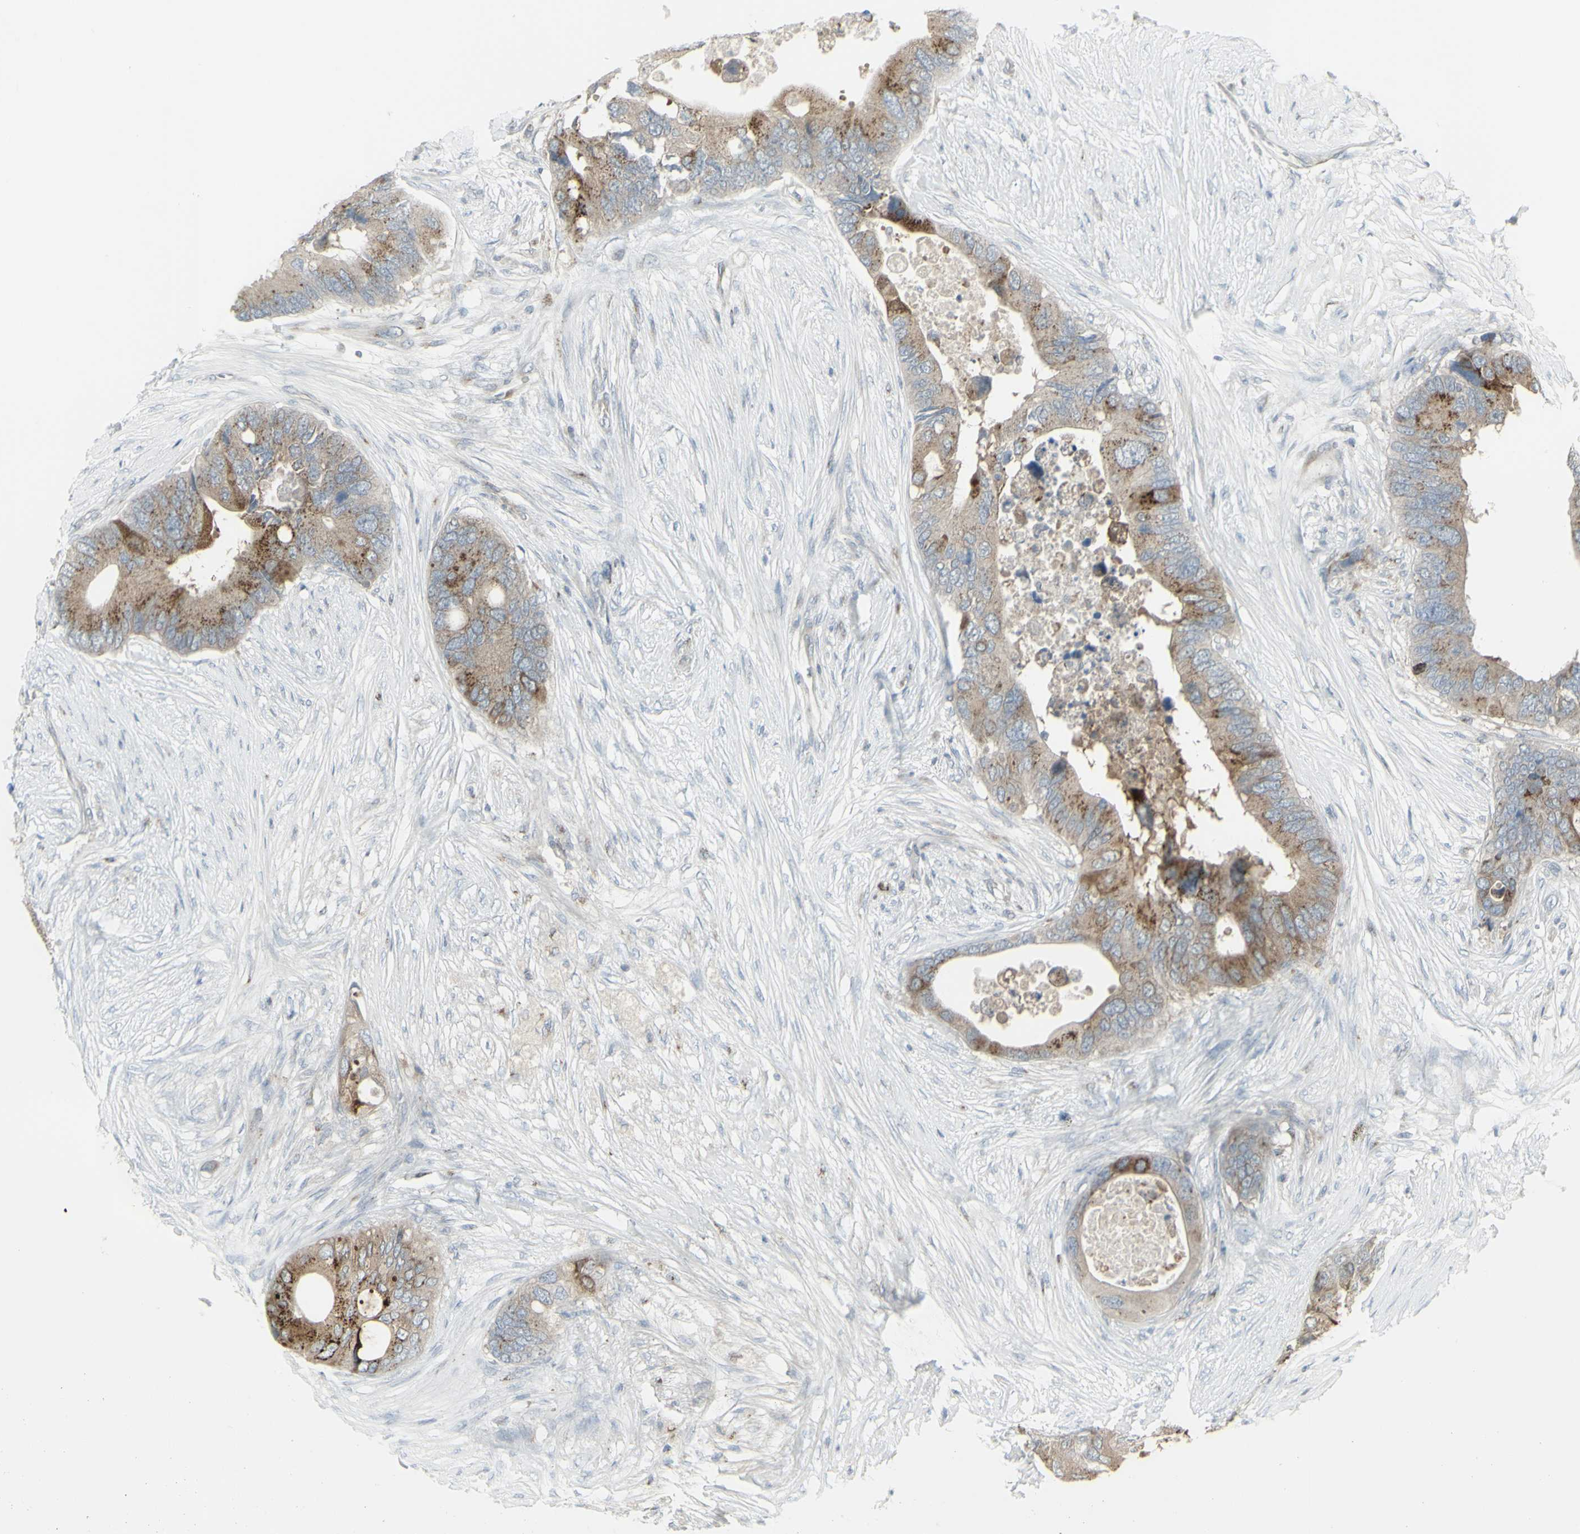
{"staining": {"intensity": "moderate", "quantity": ">75%", "location": "cytoplasmic/membranous"}, "tissue": "colorectal cancer", "cell_type": "Tumor cells", "image_type": "cancer", "snomed": [{"axis": "morphology", "description": "Adenocarcinoma, NOS"}, {"axis": "topography", "description": "Colon"}], "caption": "The image reveals staining of colorectal cancer (adenocarcinoma), revealing moderate cytoplasmic/membranous protein expression (brown color) within tumor cells. (DAB IHC with brightfield microscopy, high magnification).", "gene": "GALNT6", "patient": {"sex": "male", "age": 71}}